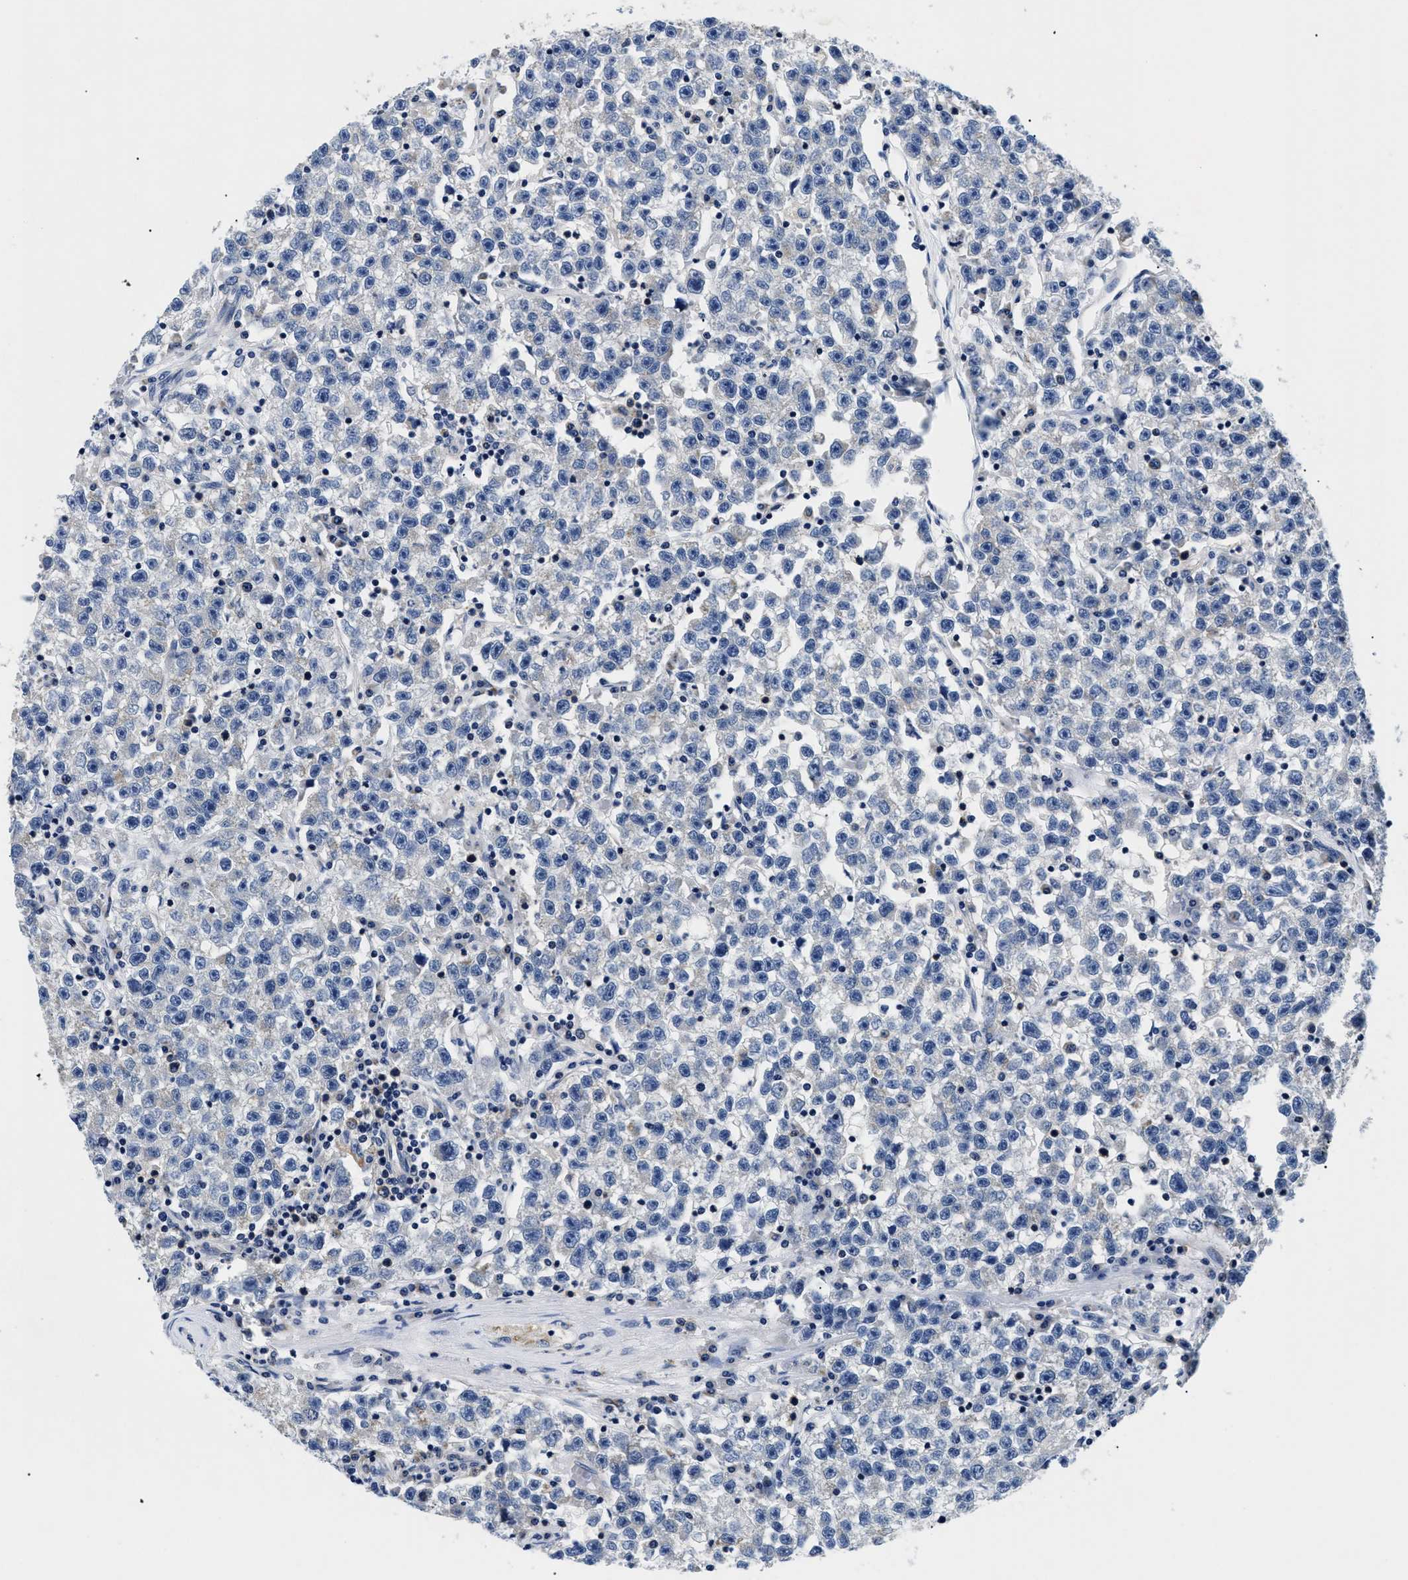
{"staining": {"intensity": "negative", "quantity": "none", "location": "none"}, "tissue": "testis cancer", "cell_type": "Tumor cells", "image_type": "cancer", "snomed": [{"axis": "morphology", "description": "Seminoma, NOS"}, {"axis": "topography", "description": "Testis"}], "caption": "This is an IHC photomicrograph of human testis cancer (seminoma). There is no positivity in tumor cells.", "gene": "MEA1", "patient": {"sex": "male", "age": 22}}